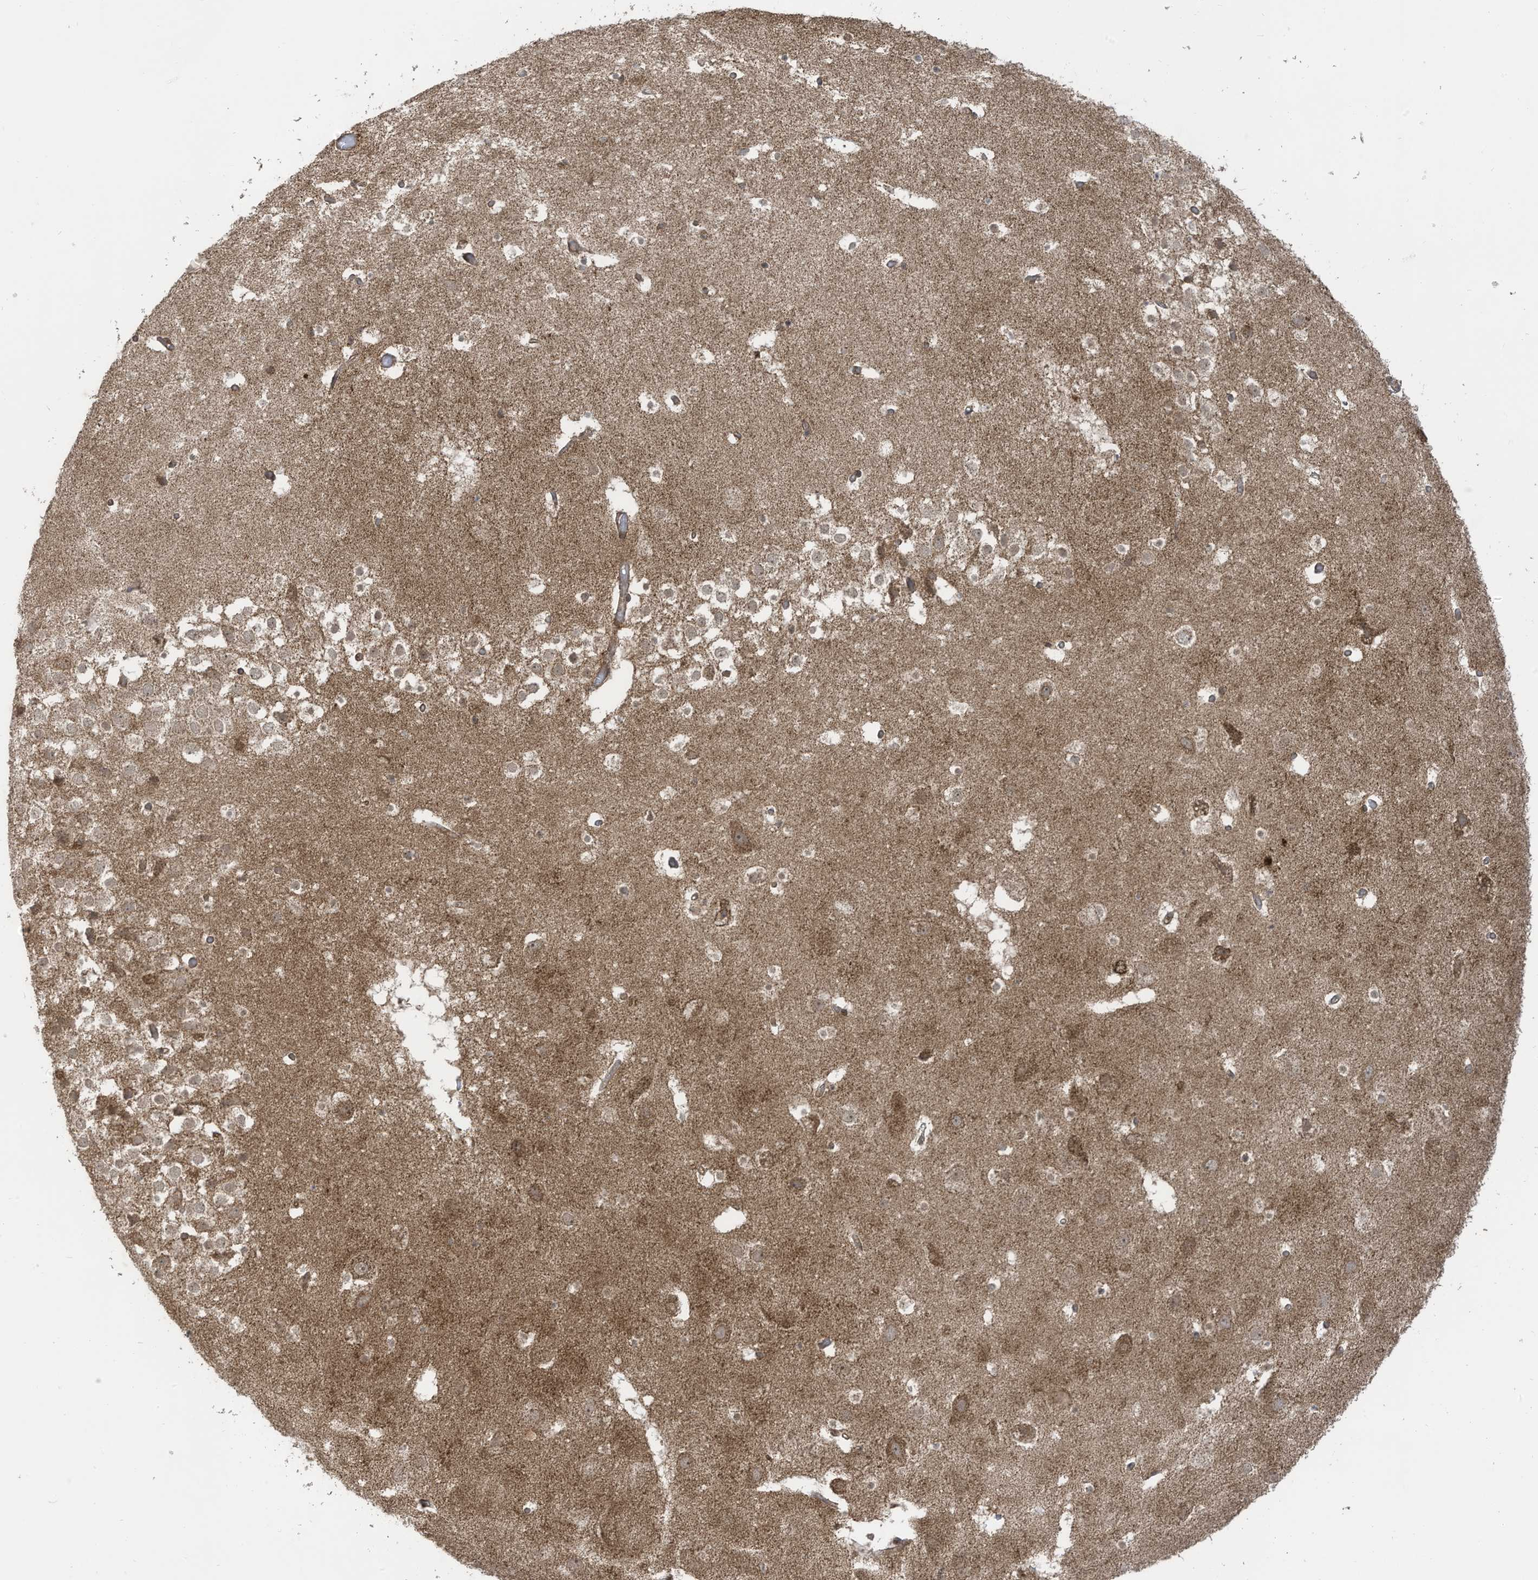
{"staining": {"intensity": "moderate", "quantity": "25%-75%", "location": "cytoplasmic/membranous"}, "tissue": "hippocampus", "cell_type": "Glial cells", "image_type": "normal", "snomed": [{"axis": "morphology", "description": "Normal tissue, NOS"}, {"axis": "topography", "description": "Hippocampus"}], "caption": "This histopathology image reveals immunohistochemistry (IHC) staining of benign hippocampus, with medium moderate cytoplasmic/membranous staining in about 25%-75% of glial cells.", "gene": "REPS1", "patient": {"sex": "female", "age": 52}}